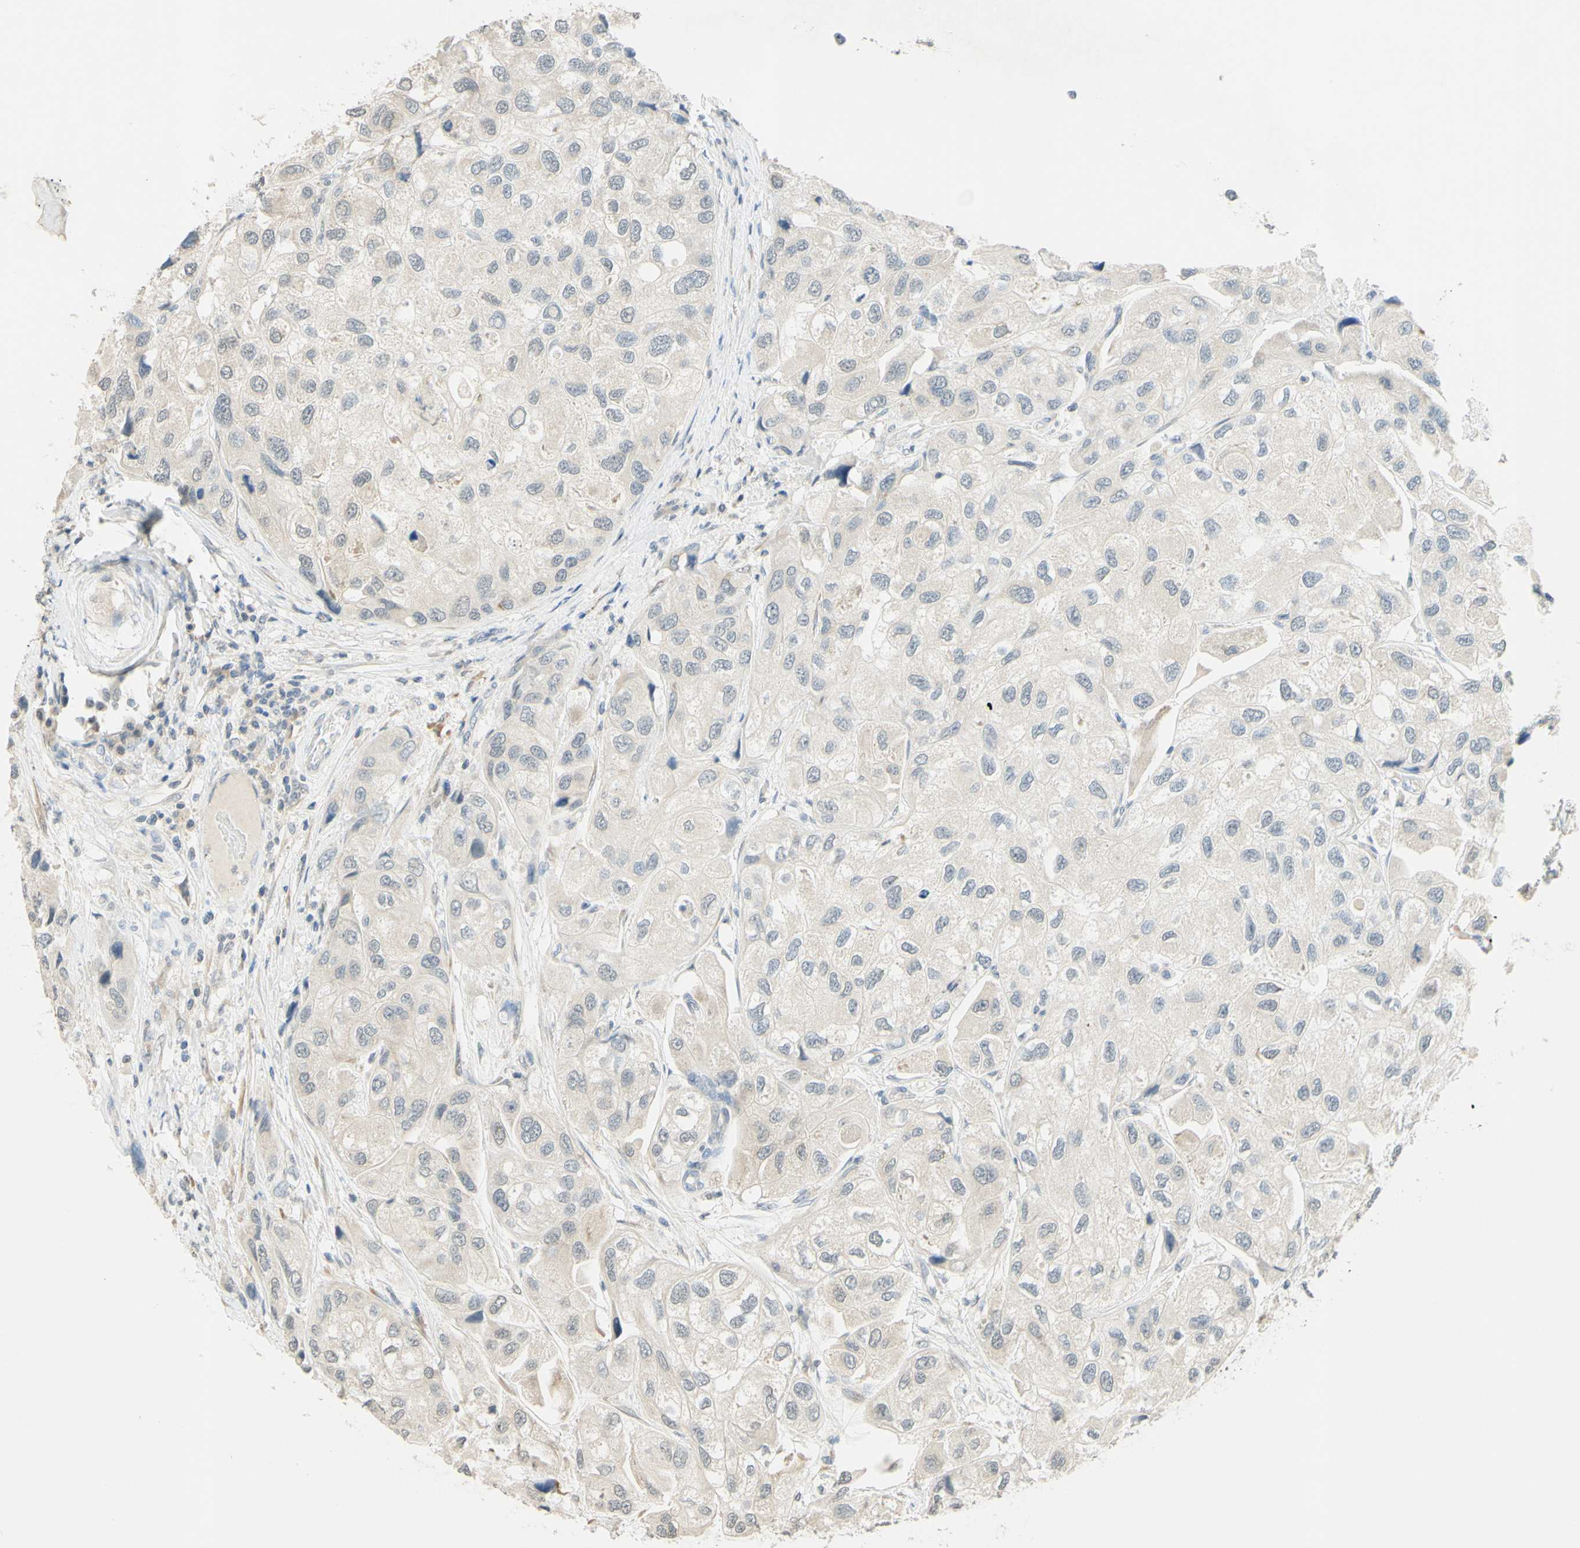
{"staining": {"intensity": "weak", "quantity": "25%-75%", "location": "cytoplasmic/membranous"}, "tissue": "urothelial cancer", "cell_type": "Tumor cells", "image_type": "cancer", "snomed": [{"axis": "morphology", "description": "Urothelial carcinoma, High grade"}, {"axis": "topography", "description": "Urinary bladder"}], "caption": "Urothelial cancer stained with a brown dye displays weak cytoplasmic/membranous positive staining in about 25%-75% of tumor cells.", "gene": "MAG", "patient": {"sex": "female", "age": 64}}